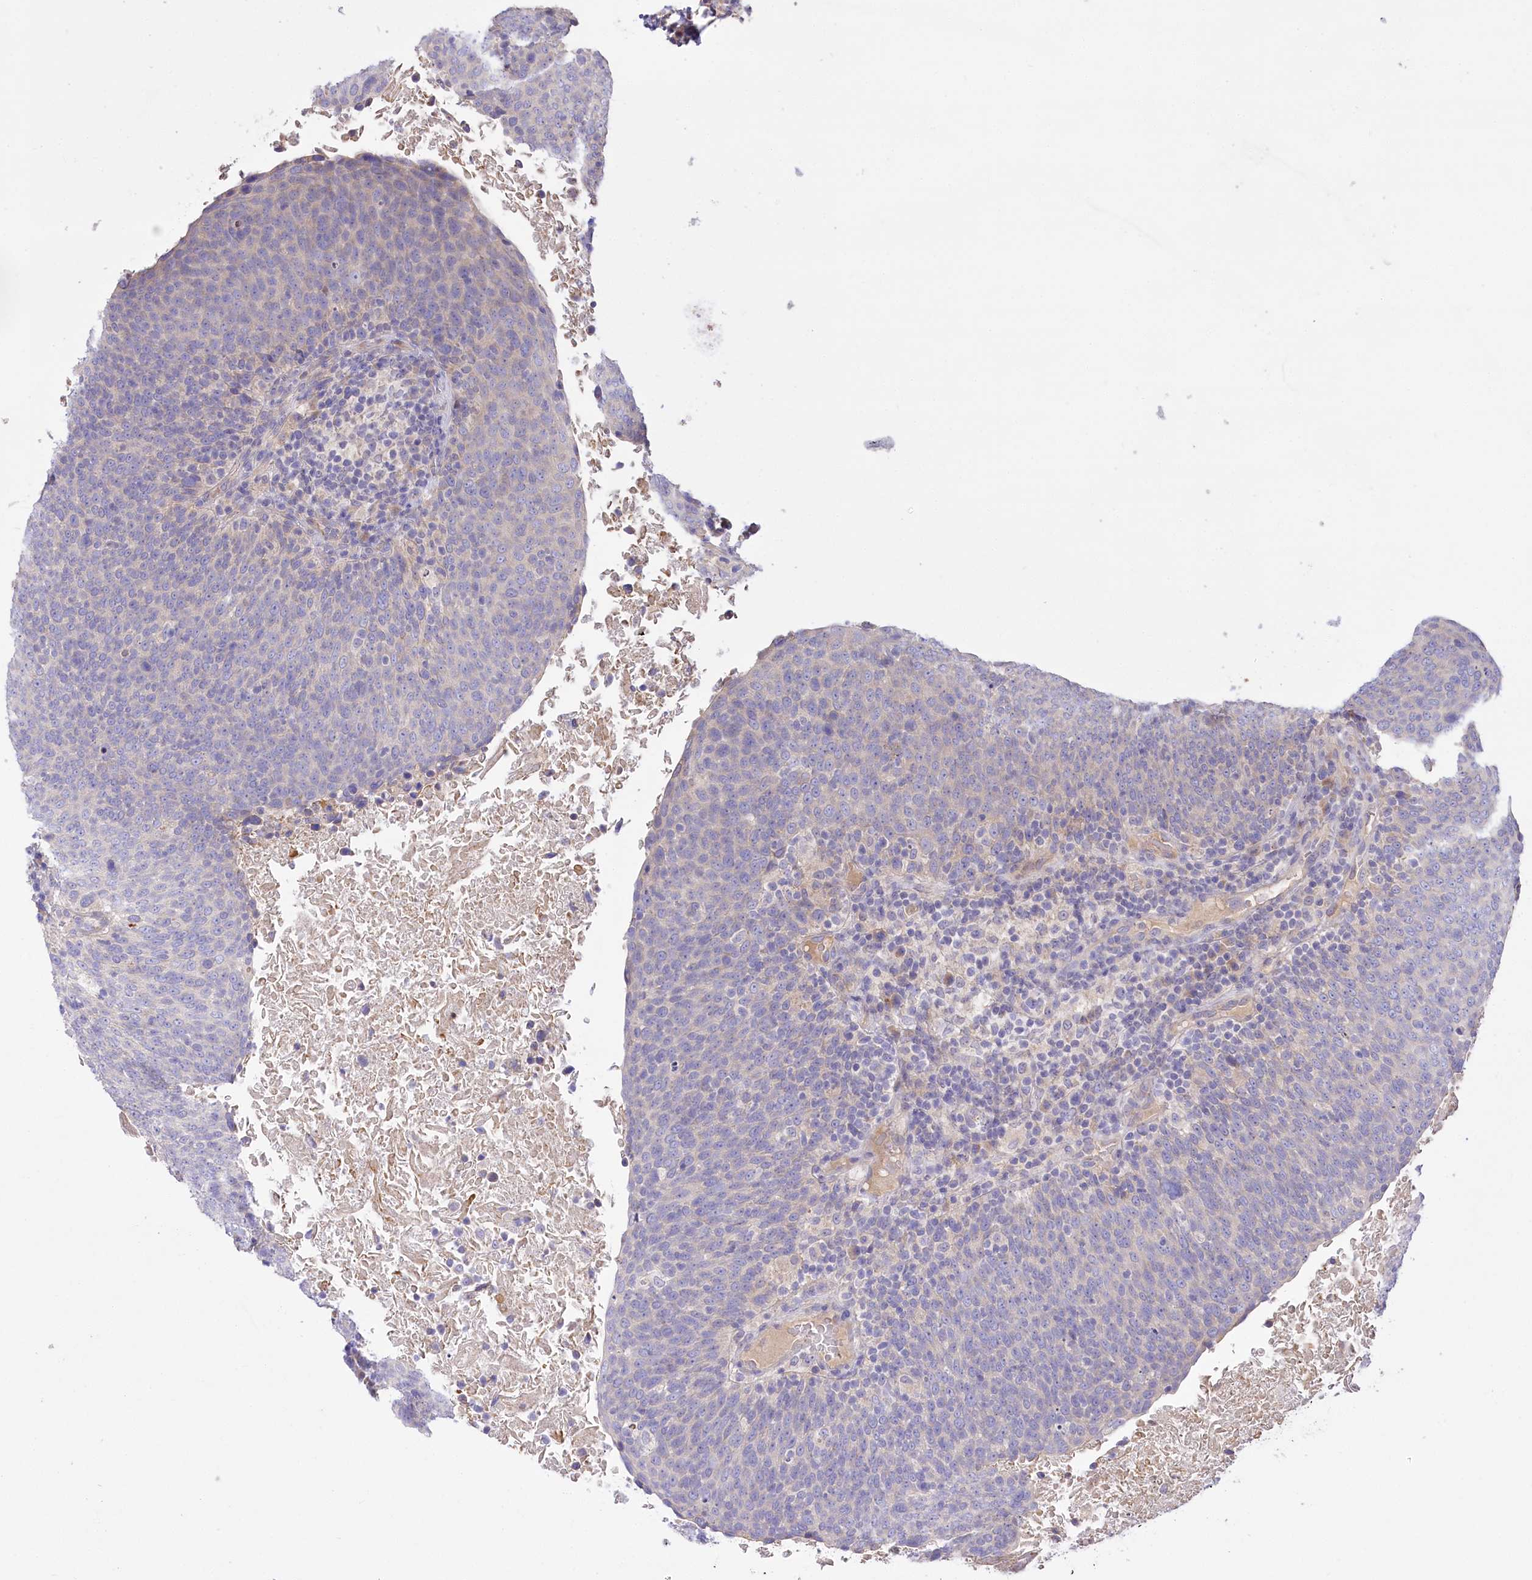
{"staining": {"intensity": "negative", "quantity": "none", "location": "none"}, "tissue": "head and neck cancer", "cell_type": "Tumor cells", "image_type": "cancer", "snomed": [{"axis": "morphology", "description": "Squamous cell carcinoma, NOS"}, {"axis": "morphology", "description": "Squamous cell carcinoma, metastatic, NOS"}, {"axis": "topography", "description": "Lymph node"}, {"axis": "topography", "description": "Head-Neck"}], "caption": "Histopathology image shows no significant protein staining in tumor cells of head and neck metastatic squamous cell carcinoma.", "gene": "PBLD", "patient": {"sex": "male", "age": 62}}